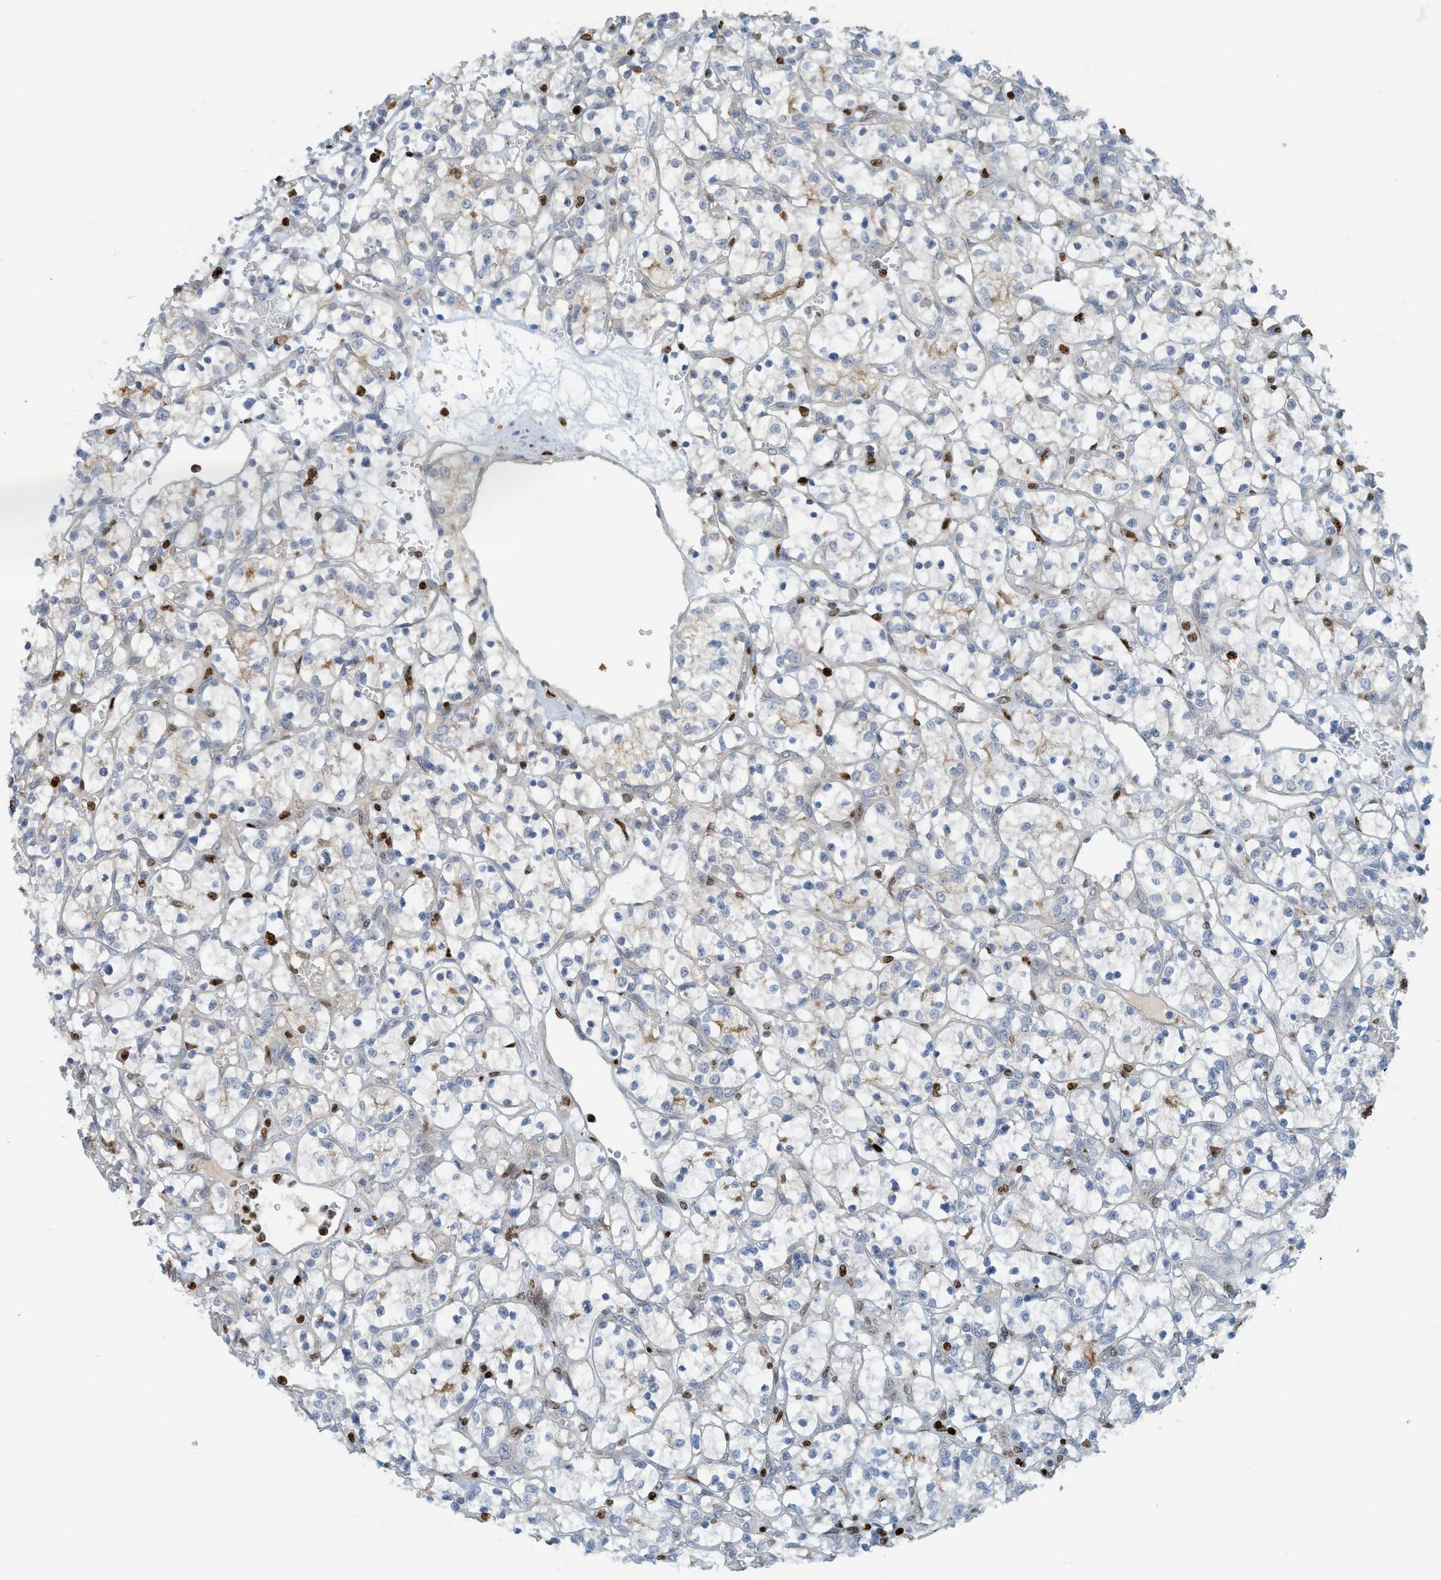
{"staining": {"intensity": "negative", "quantity": "none", "location": "none"}, "tissue": "renal cancer", "cell_type": "Tumor cells", "image_type": "cancer", "snomed": [{"axis": "morphology", "description": "Adenocarcinoma, NOS"}, {"axis": "topography", "description": "Kidney"}], "caption": "Immunohistochemistry of human renal cancer exhibits no staining in tumor cells. (DAB IHC with hematoxylin counter stain).", "gene": "SH3D19", "patient": {"sex": "female", "age": 69}}